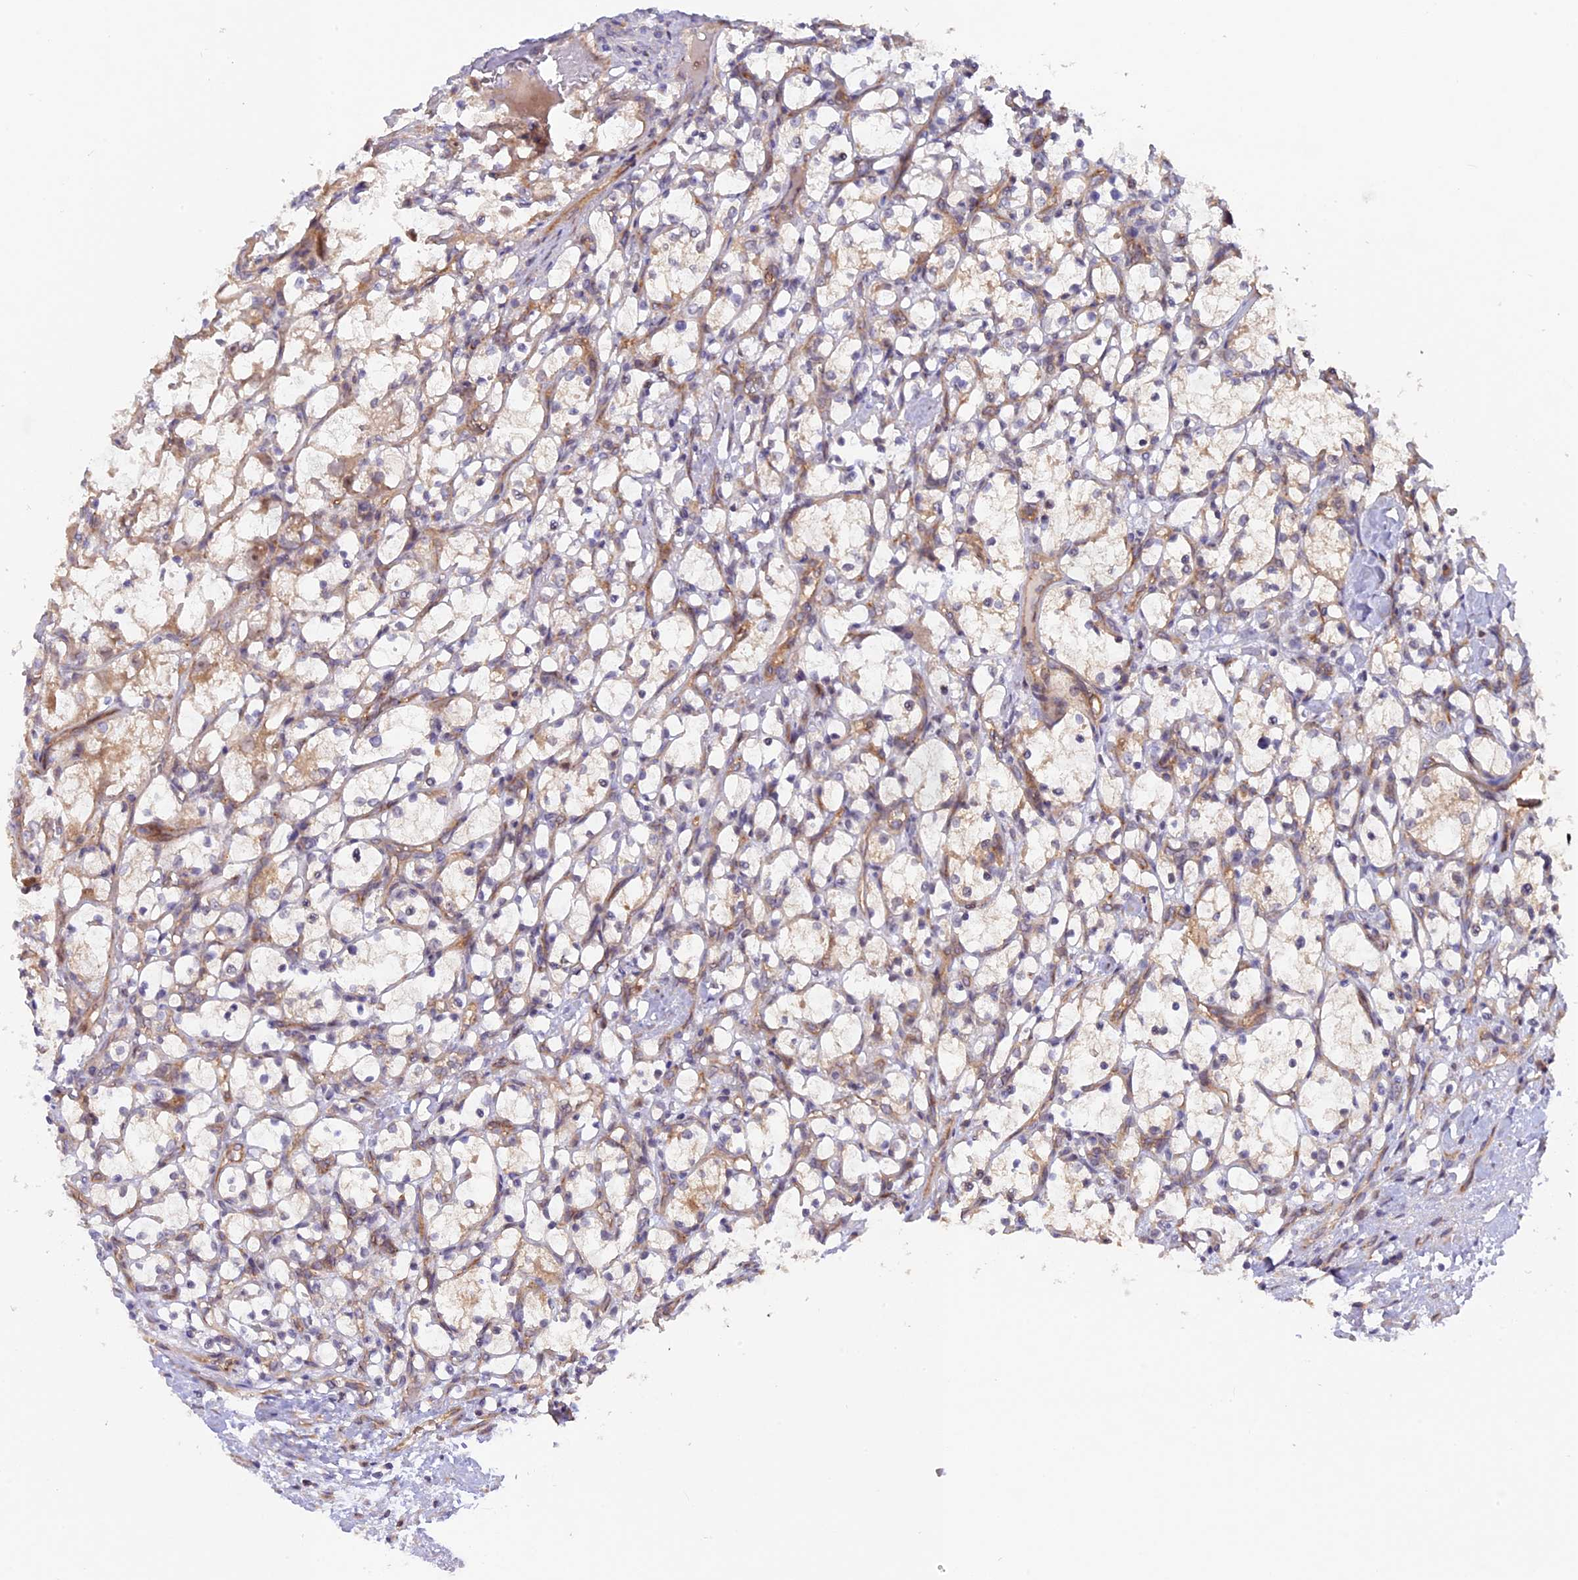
{"staining": {"intensity": "negative", "quantity": "none", "location": "none"}, "tissue": "renal cancer", "cell_type": "Tumor cells", "image_type": "cancer", "snomed": [{"axis": "morphology", "description": "Adenocarcinoma, NOS"}, {"axis": "topography", "description": "Kidney"}], "caption": "Immunohistochemical staining of human renal cancer reveals no significant positivity in tumor cells.", "gene": "FERMT1", "patient": {"sex": "female", "age": 69}}